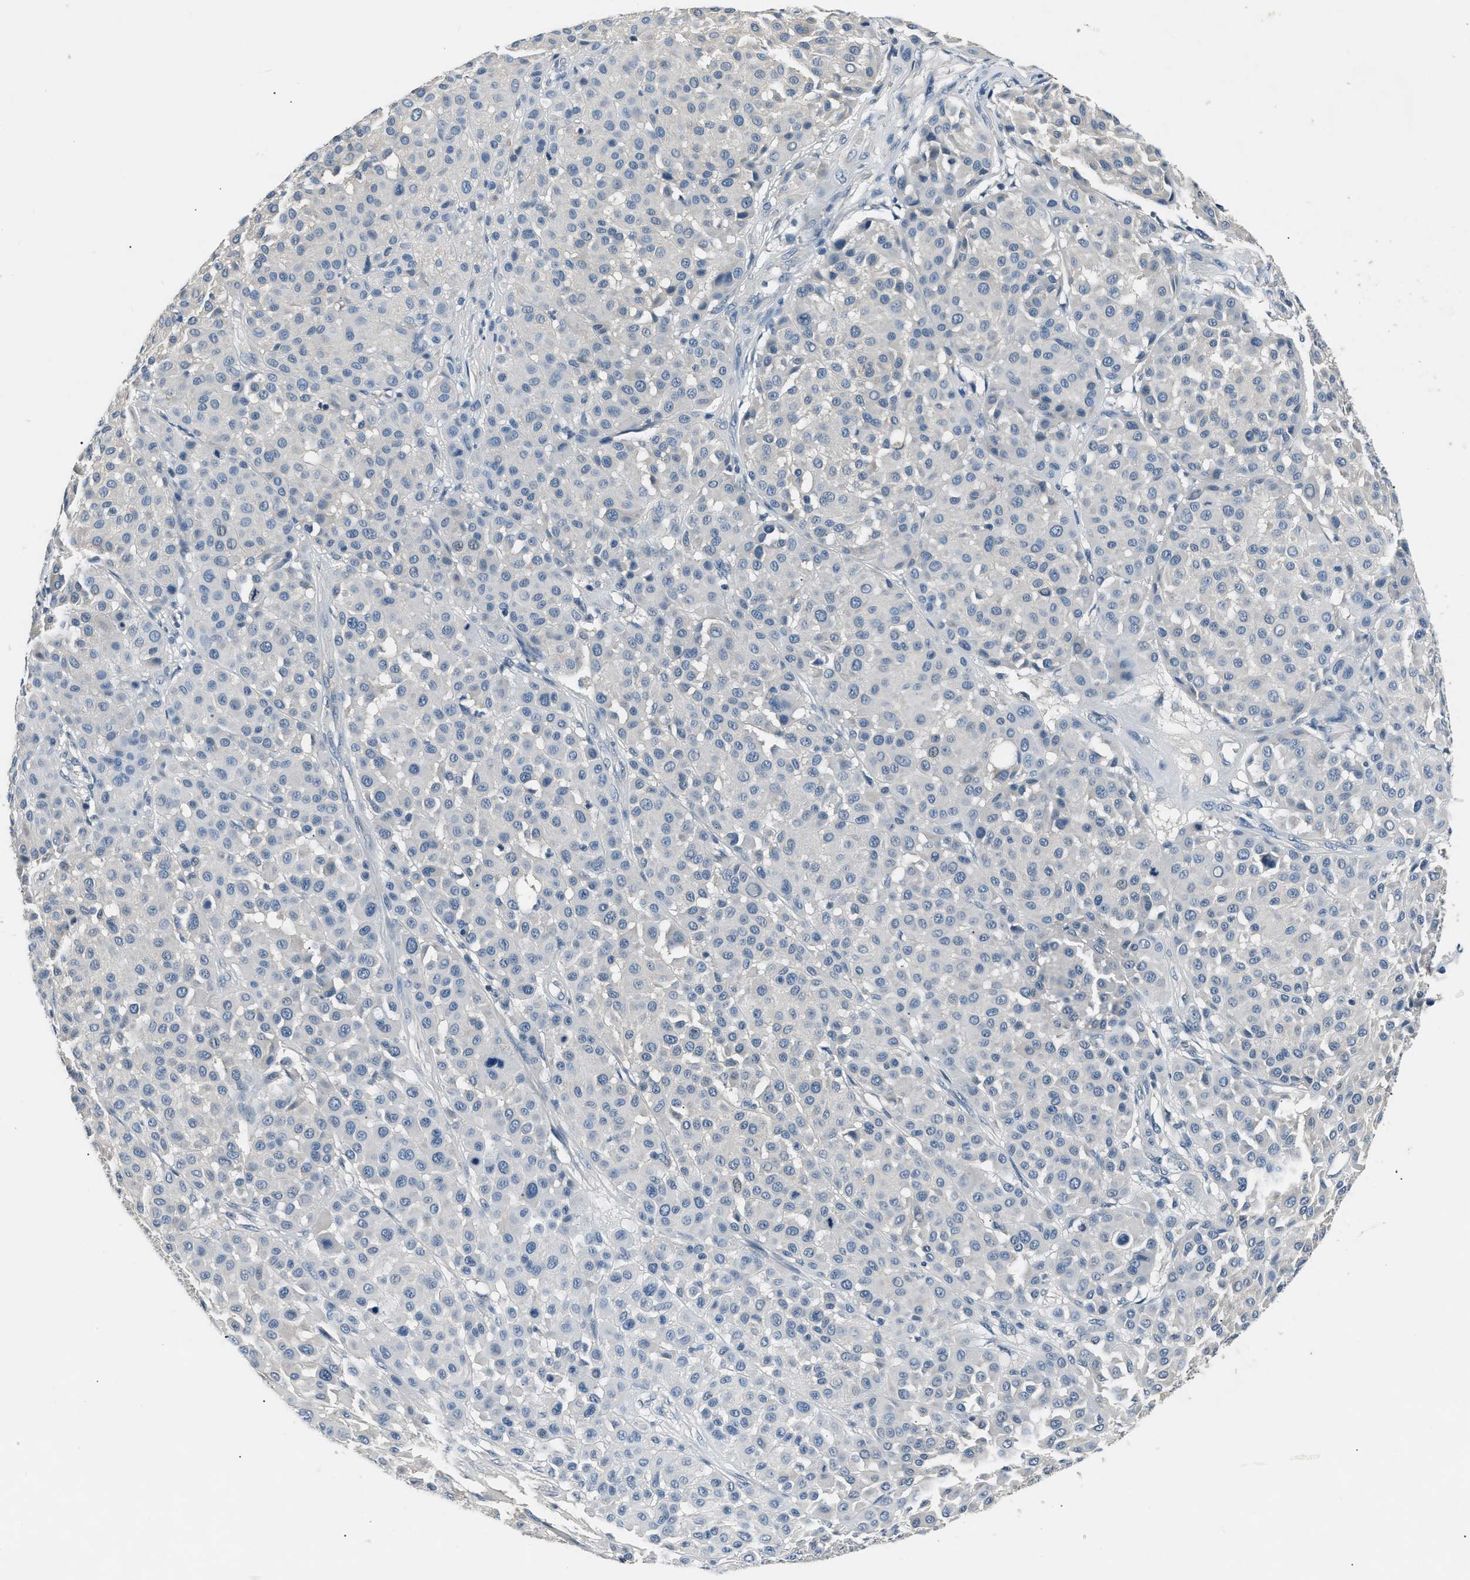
{"staining": {"intensity": "negative", "quantity": "none", "location": "none"}, "tissue": "melanoma", "cell_type": "Tumor cells", "image_type": "cancer", "snomed": [{"axis": "morphology", "description": "Malignant melanoma, Metastatic site"}, {"axis": "topography", "description": "Soft tissue"}], "caption": "The photomicrograph reveals no staining of tumor cells in melanoma.", "gene": "INHA", "patient": {"sex": "male", "age": 41}}